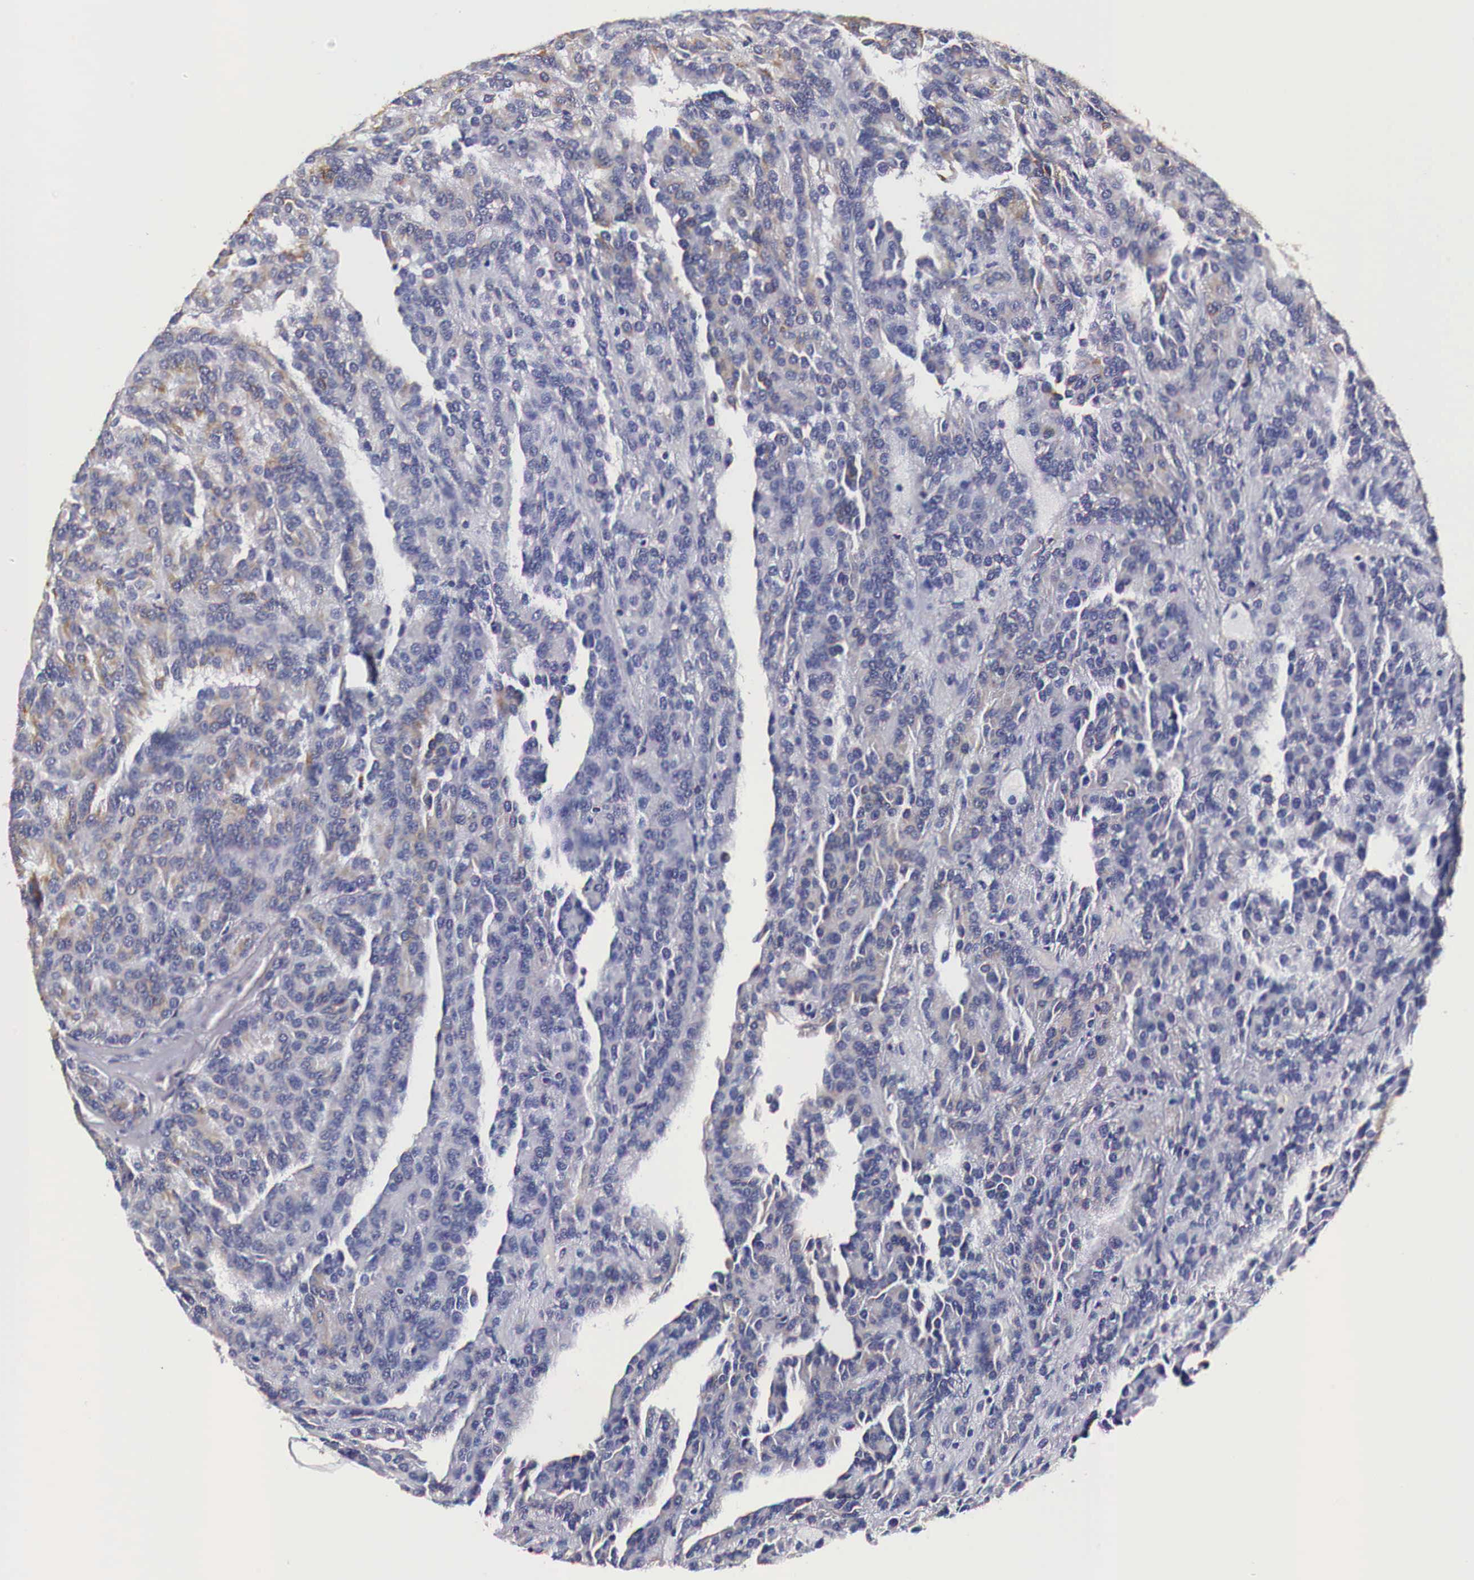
{"staining": {"intensity": "negative", "quantity": "none", "location": "none"}, "tissue": "renal cancer", "cell_type": "Tumor cells", "image_type": "cancer", "snomed": [{"axis": "morphology", "description": "Adenocarcinoma, NOS"}, {"axis": "topography", "description": "Kidney"}], "caption": "This photomicrograph is of adenocarcinoma (renal) stained with IHC to label a protein in brown with the nuclei are counter-stained blue. There is no positivity in tumor cells. Nuclei are stained in blue.", "gene": "CKAP4", "patient": {"sex": "male", "age": 46}}